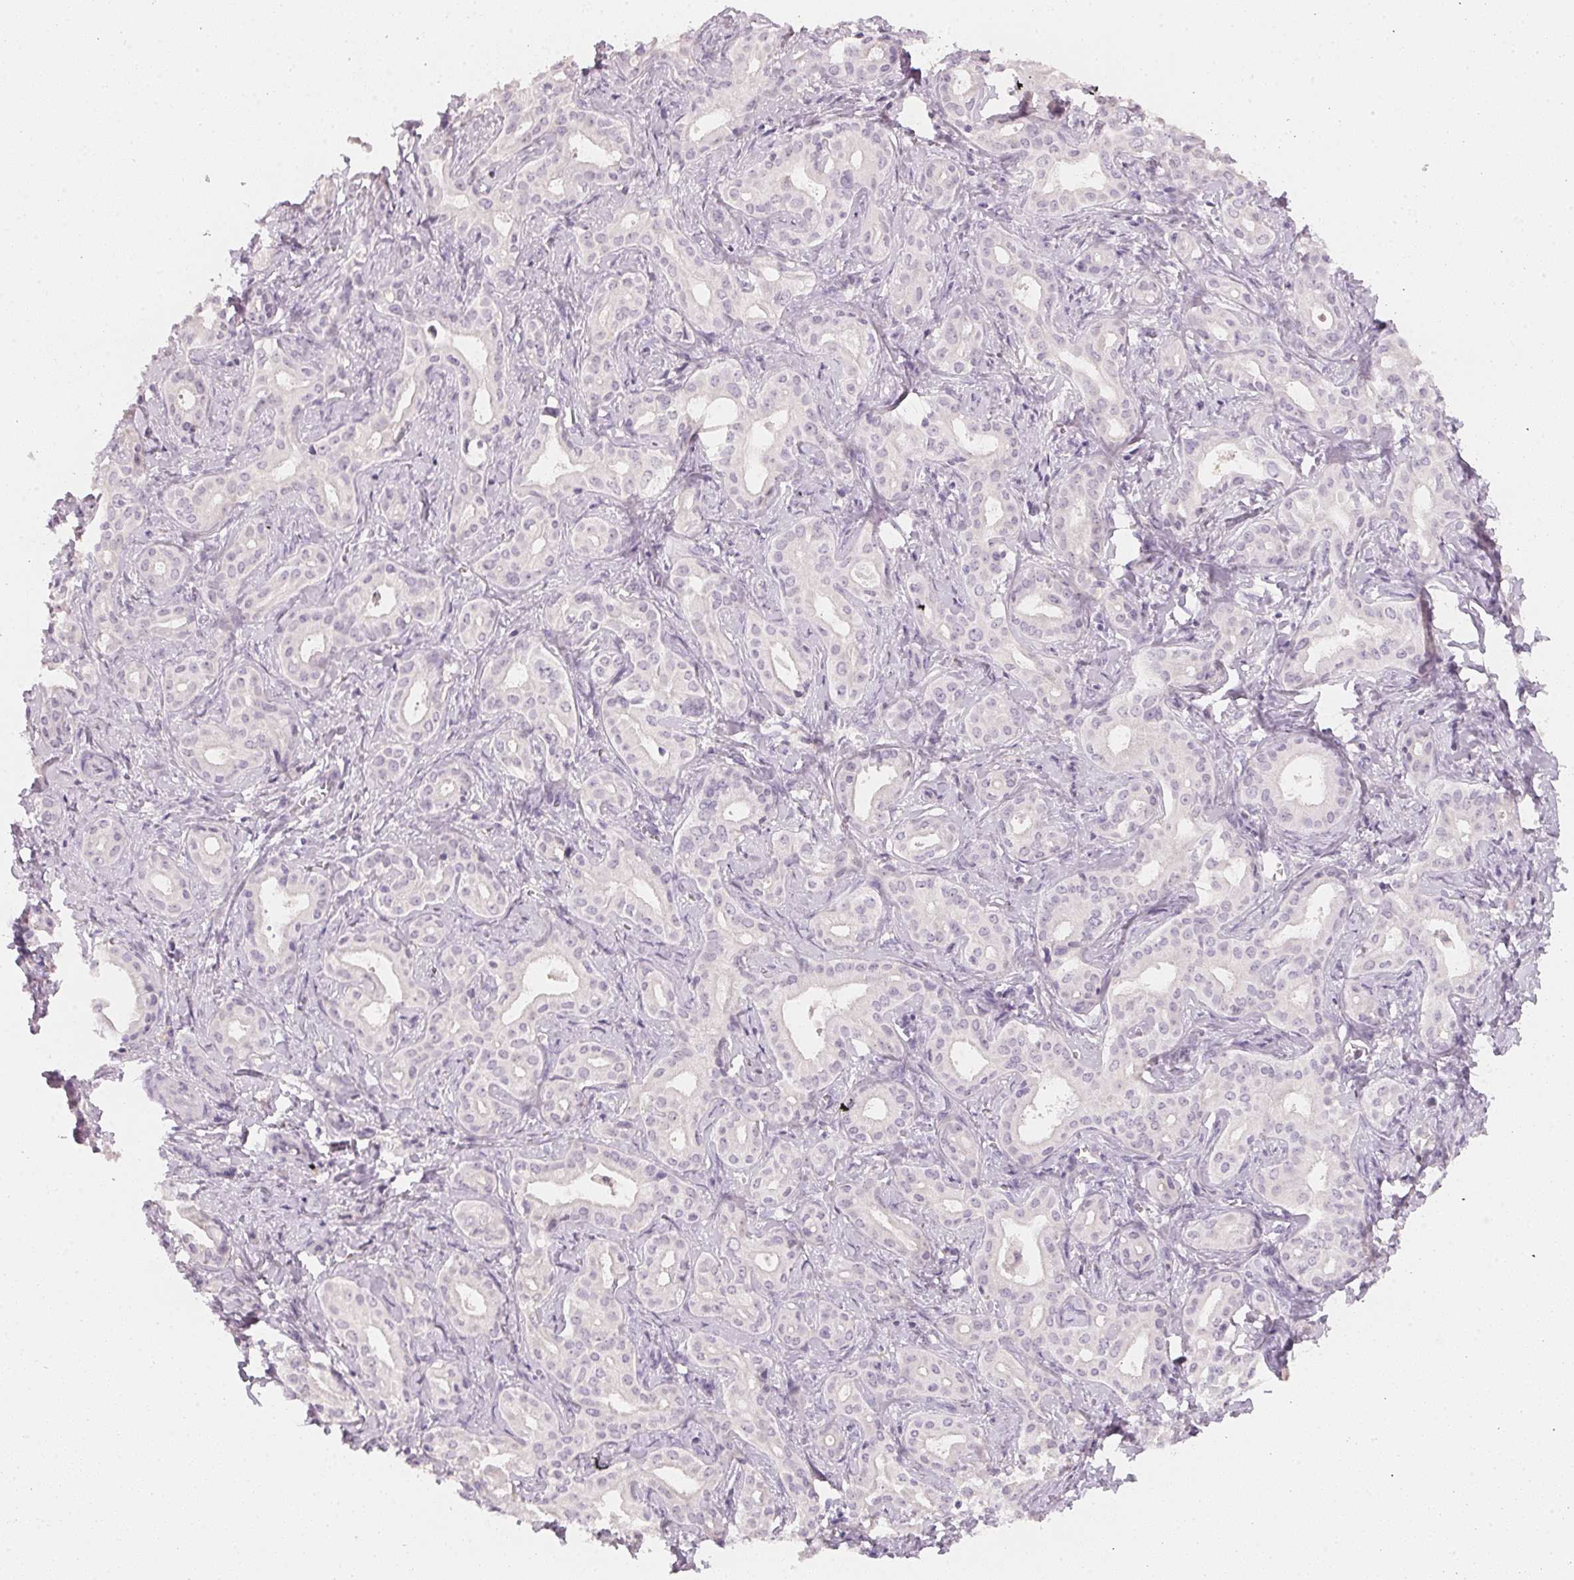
{"staining": {"intensity": "negative", "quantity": "none", "location": "none"}, "tissue": "liver cancer", "cell_type": "Tumor cells", "image_type": "cancer", "snomed": [{"axis": "morphology", "description": "Cholangiocarcinoma"}, {"axis": "topography", "description": "Liver"}], "caption": "Immunohistochemical staining of liver cancer reveals no significant positivity in tumor cells.", "gene": "CFAP276", "patient": {"sex": "female", "age": 65}}